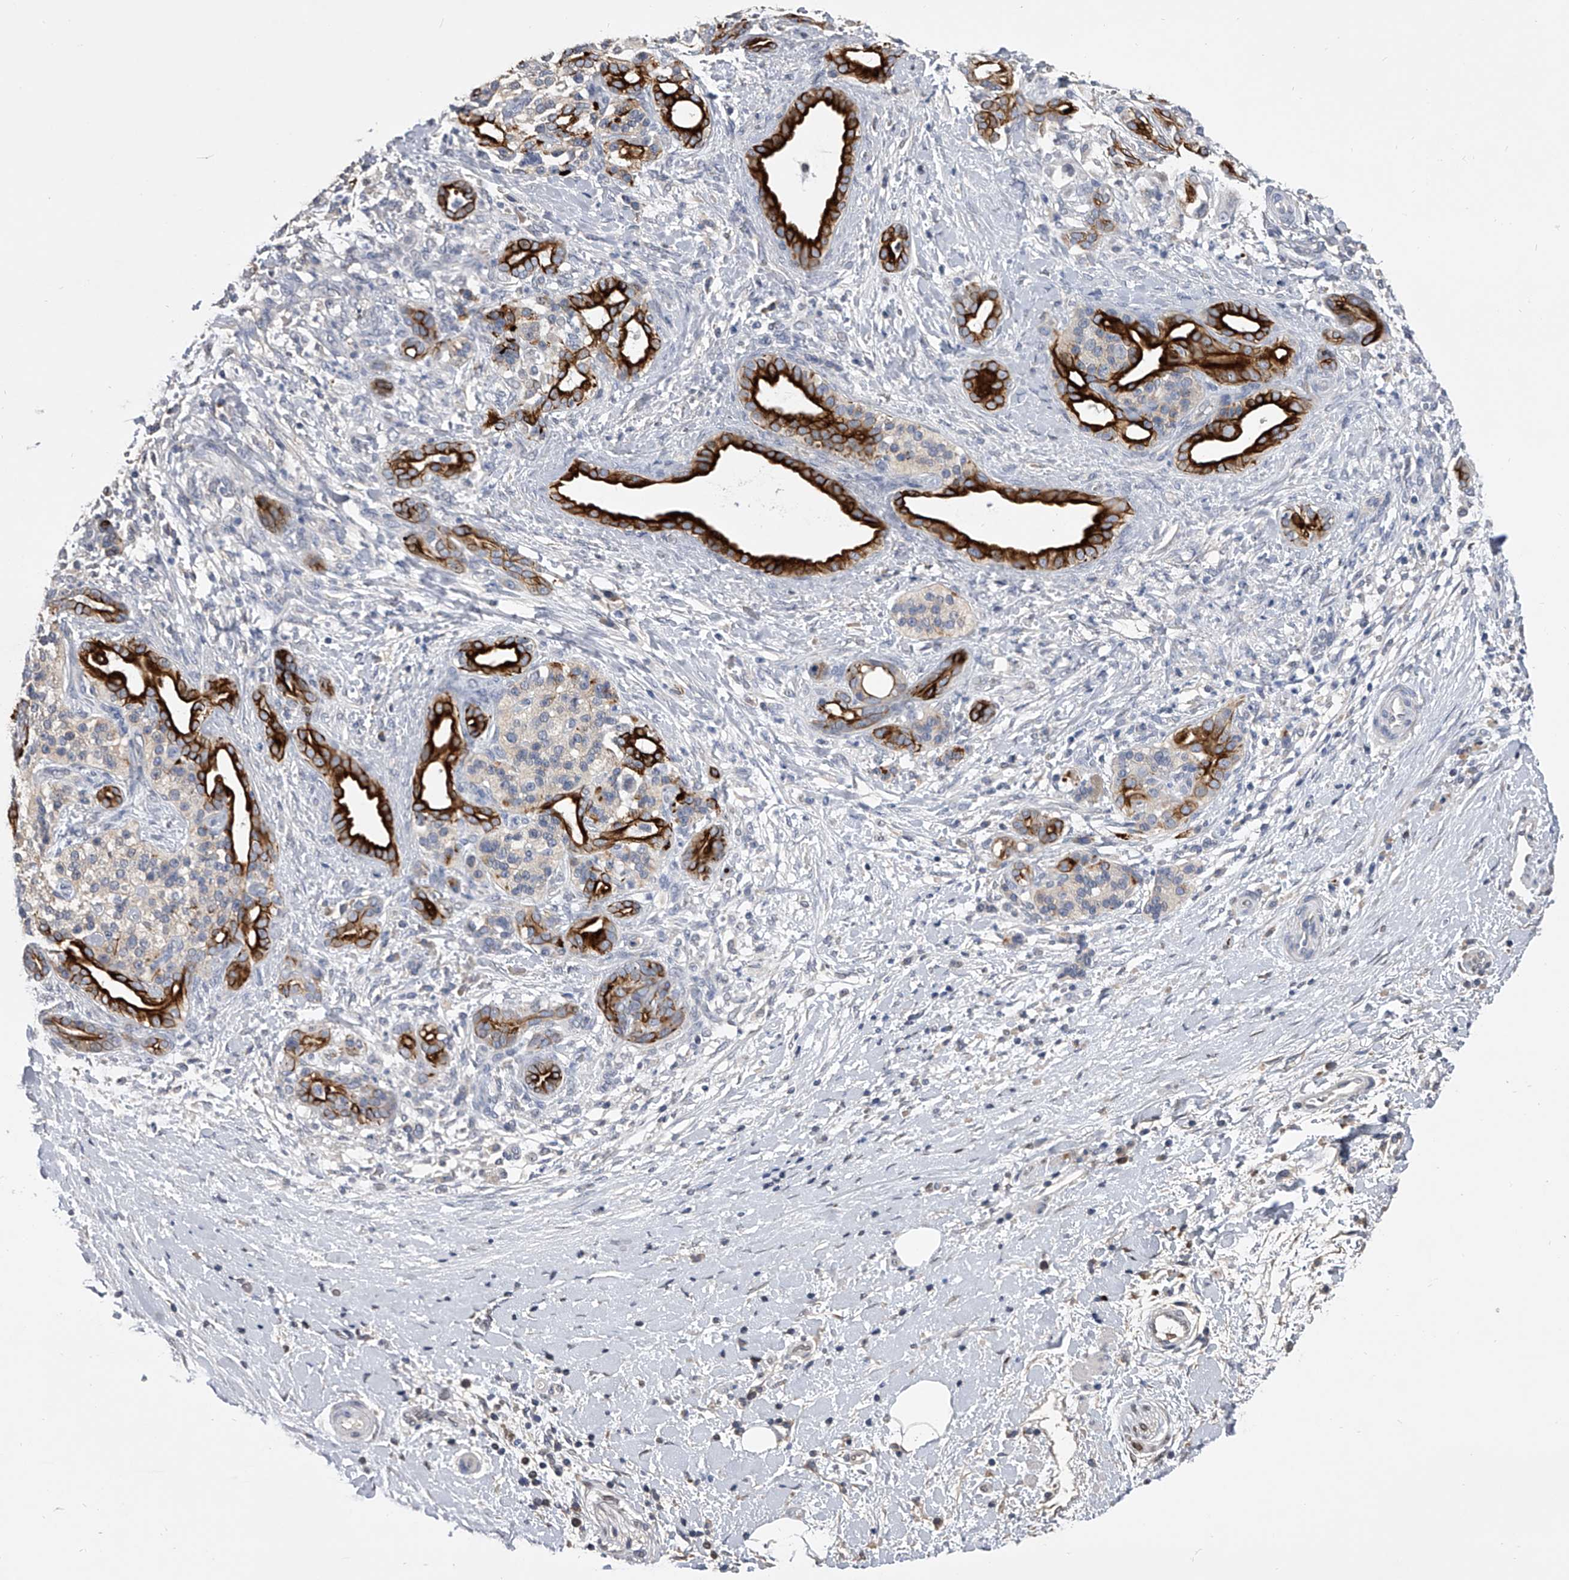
{"staining": {"intensity": "strong", "quantity": ">75%", "location": "cytoplasmic/membranous"}, "tissue": "pancreatic cancer", "cell_type": "Tumor cells", "image_type": "cancer", "snomed": [{"axis": "morphology", "description": "Adenocarcinoma, NOS"}, {"axis": "topography", "description": "Pancreas"}], "caption": "Protein positivity by IHC exhibits strong cytoplasmic/membranous positivity in approximately >75% of tumor cells in pancreatic adenocarcinoma. (IHC, brightfield microscopy, high magnification).", "gene": "MDN1", "patient": {"sex": "male", "age": 58}}